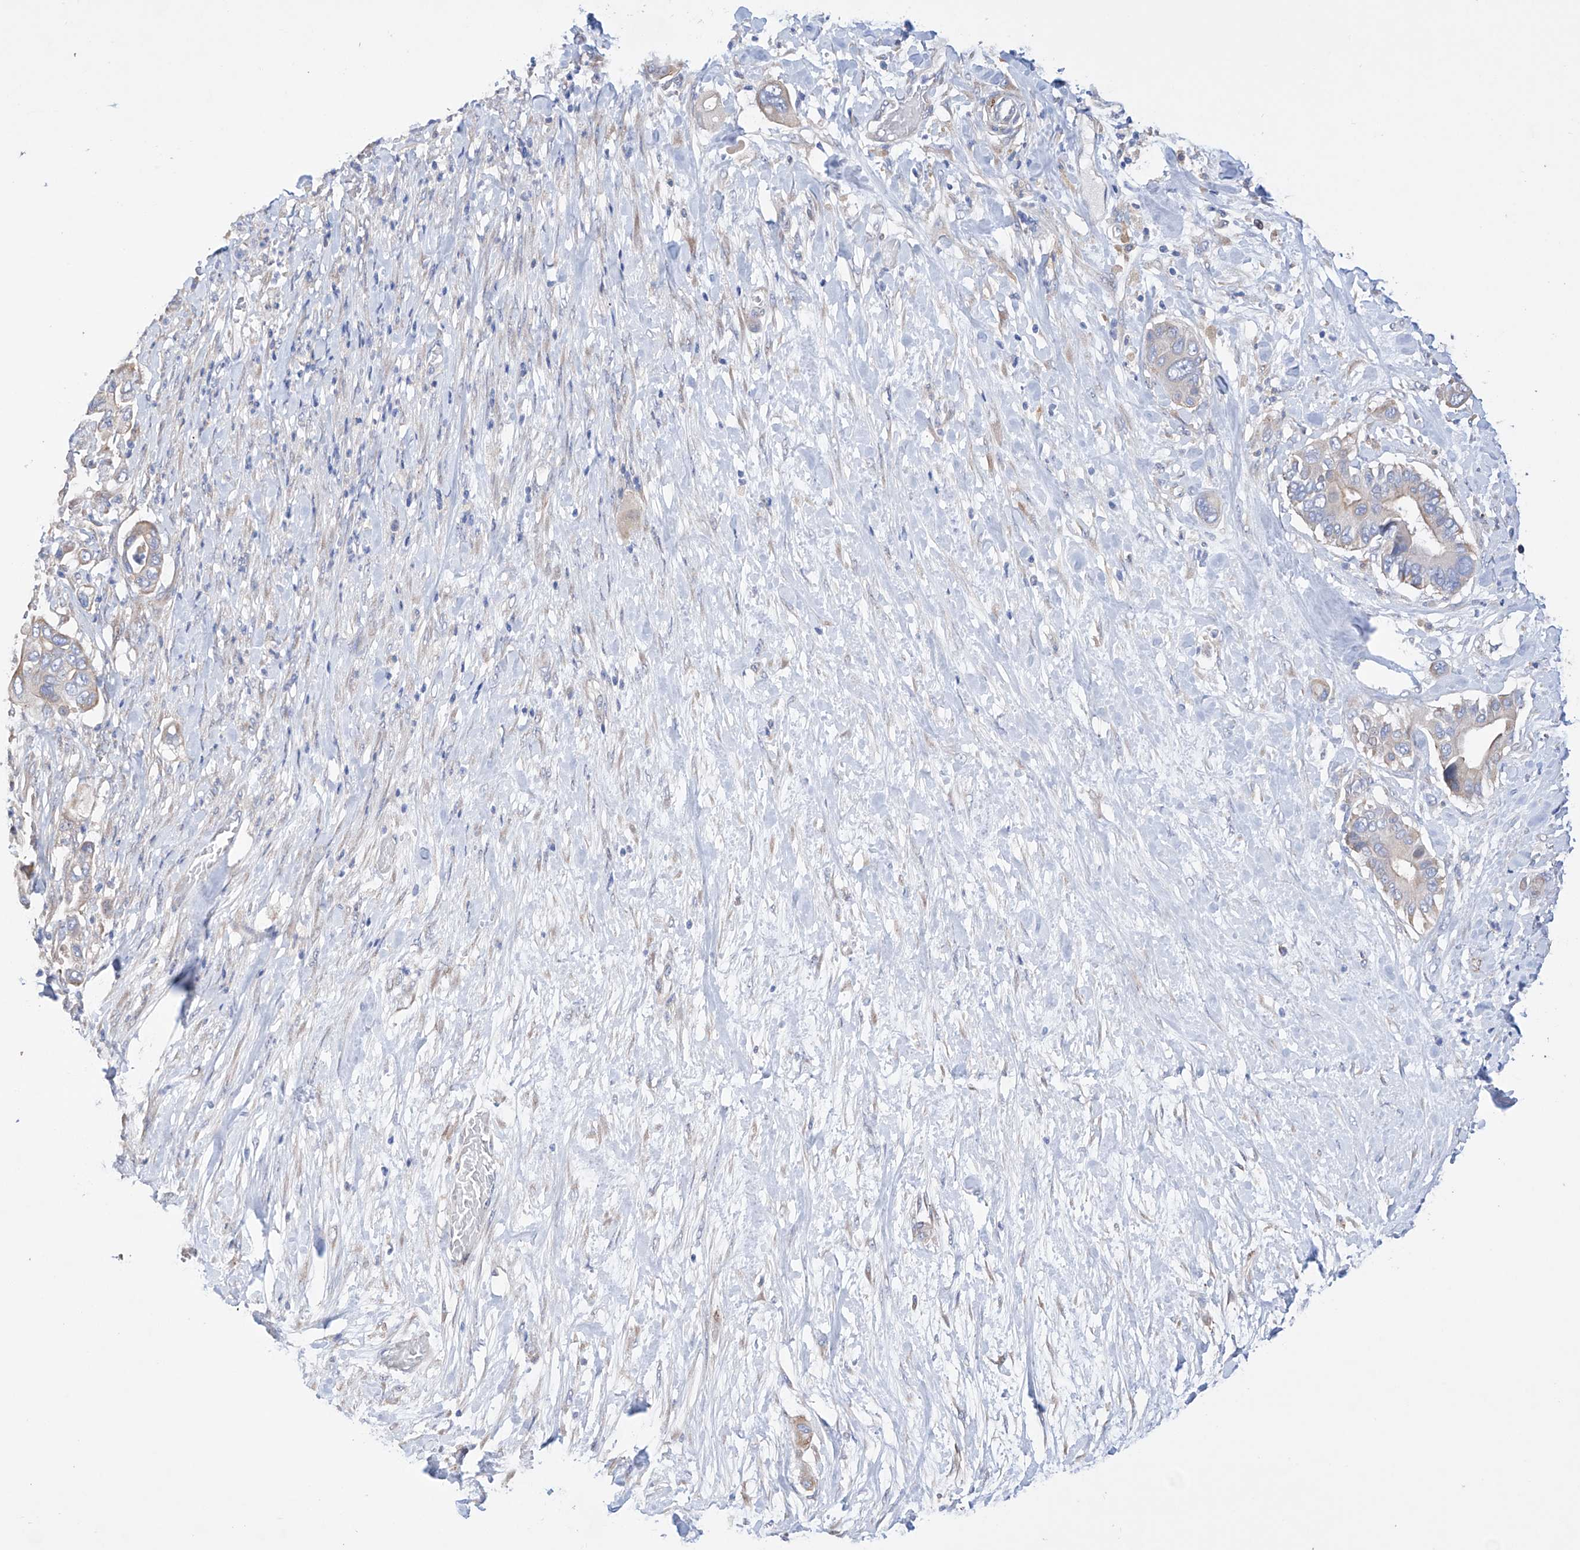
{"staining": {"intensity": "weak", "quantity": "<25%", "location": "cytoplasmic/membranous"}, "tissue": "pancreatic cancer", "cell_type": "Tumor cells", "image_type": "cancer", "snomed": [{"axis": "morphology", "description": "Adenocarcinoma, NOS"}, {"axis": "topography", "description": "Pancreas"}], "caption": "Image shows no protein expression in tumor cells of pancreatic adenocarcinoma tissue. The staining was performed using DAB to visualize the protein expression in brown, while the nuclei were stained in blue with hematoxylin (Magnification: 20x).", "gene": "AFG1L", "patient": {"sex": "male", "age": 68}}